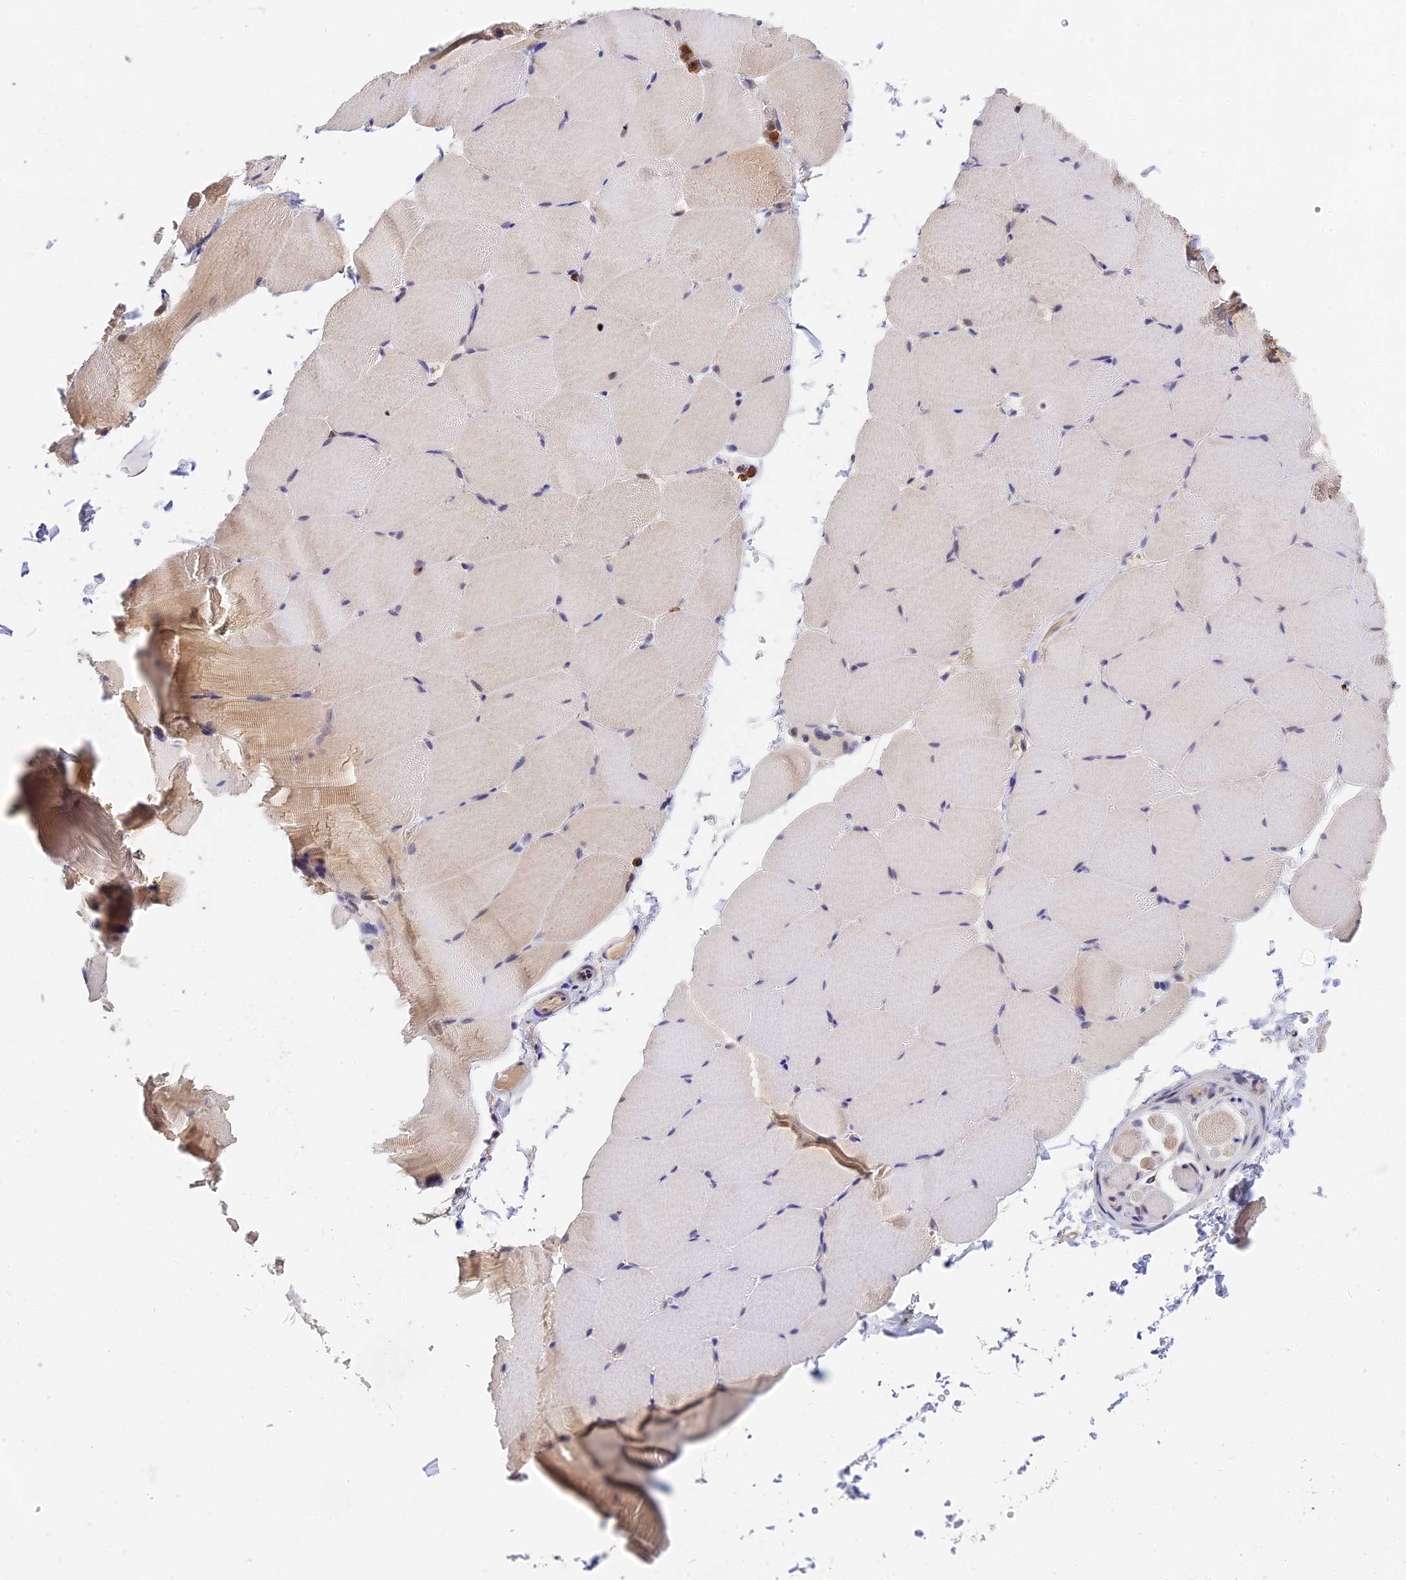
{"staining": {"intensity": "weak", "quantity": "<25%", "location": "cytoplasmic/membranous"}, "tissue": "skeletal muscle", "cell_type": "Myocytes", "image_type": "normal", "snomed": [{"axis": "morphology", "description": "Normal tissue, NOS"}, {"axis": "topography", "description": "Skeletal muscle"}, {"axis": "topography", "description": "Parathyroid gland"}], "caption": "Human skeletal muscle stained for a protein using immunohistochemistry reveals no staining in myocytes.", "gene": "PEX16", "patient": {"sex": "female", "age": 37}}